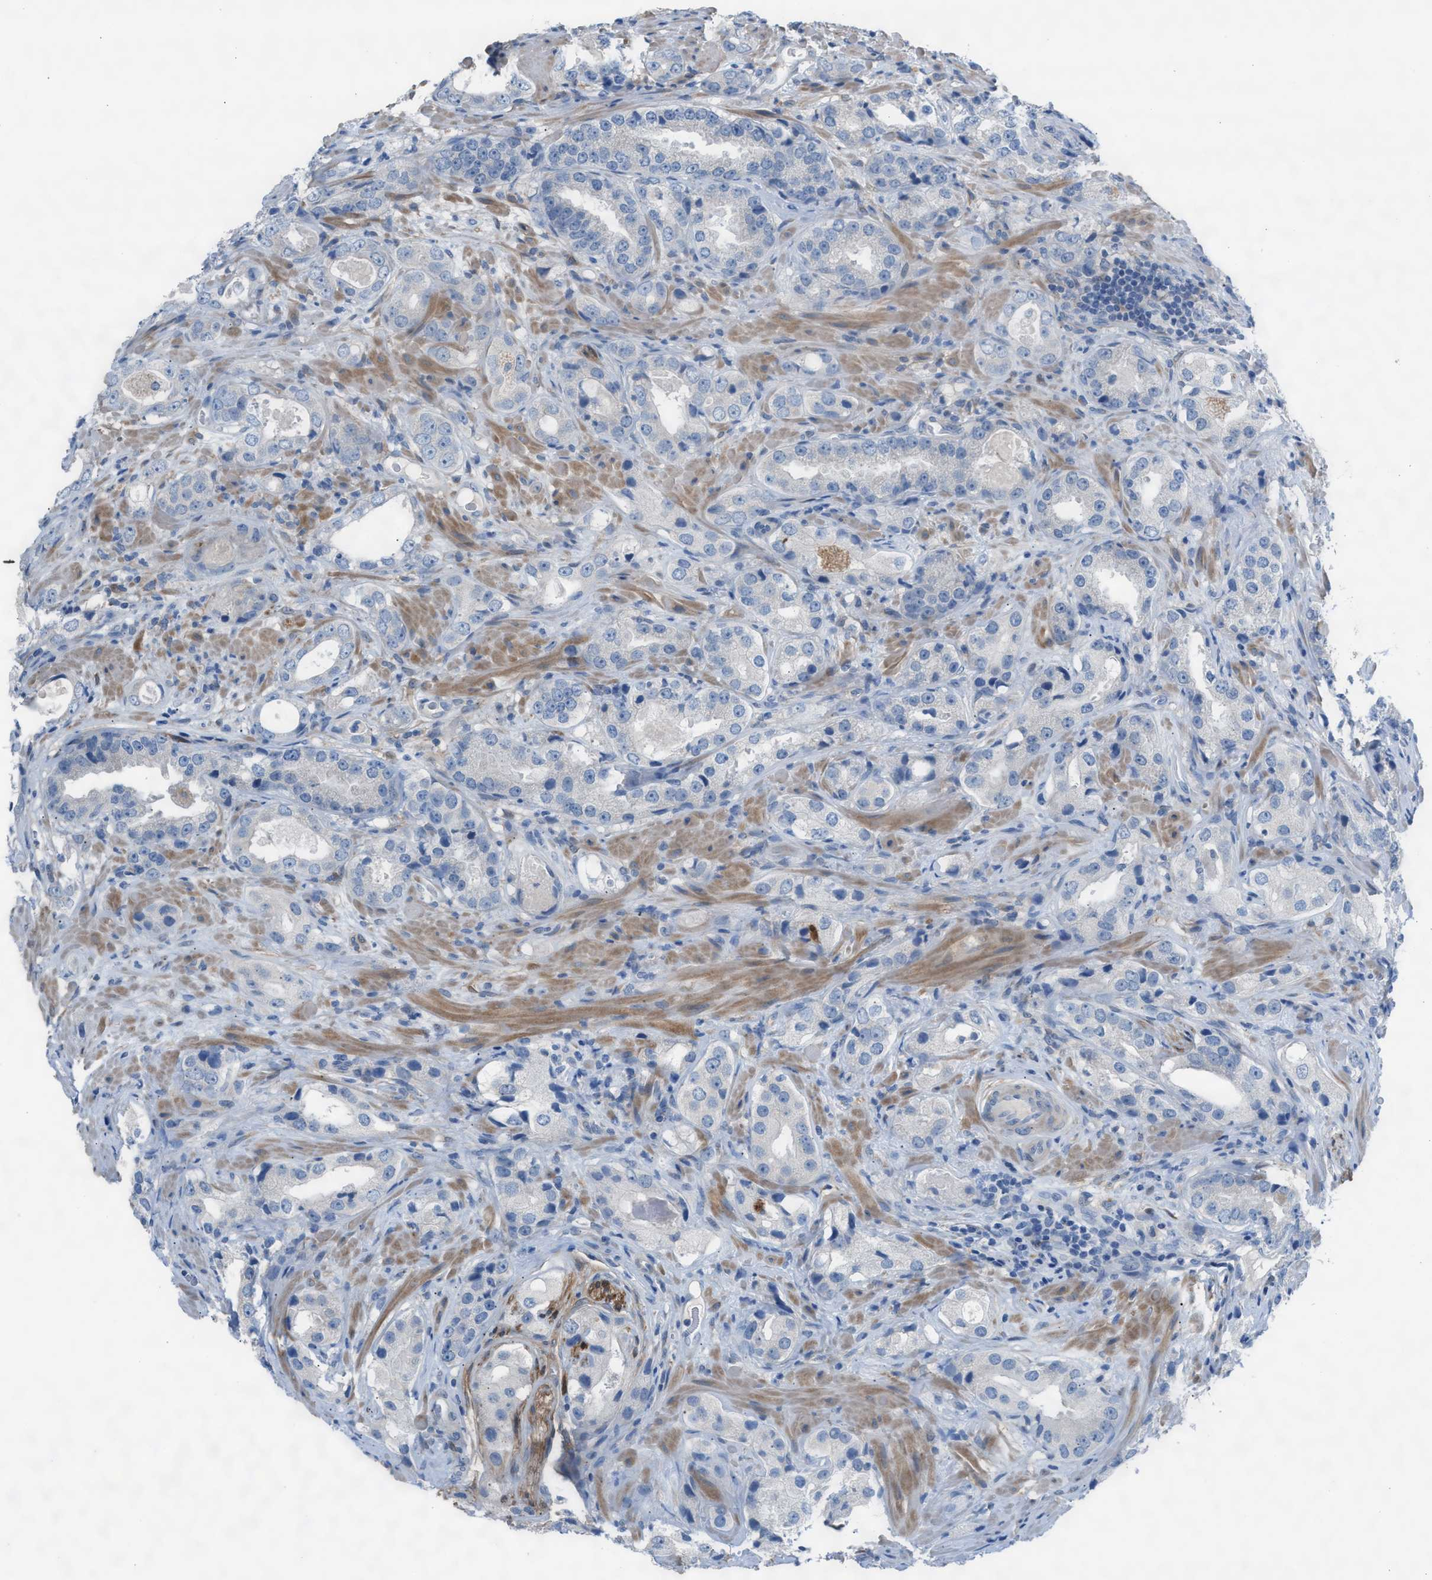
{"staining": {"intensity": "negative", "quantity": "none", "location": "none"}, "tissue": "prostate cancer", "cell_type": "Tumor cells", "image_type": "cancer", "snomed": [{"axis": "morphology", "description": "Adenocarcinoma, High grade"}, {"axis": "topography", "description": "Prostate"}], "caption": "Tumor cells are negative for brown protein staining in adenocarcinoma (high-grade) (prostate).", "gene": "ASPA", "patient": {"sex": "male", "age": 63}}